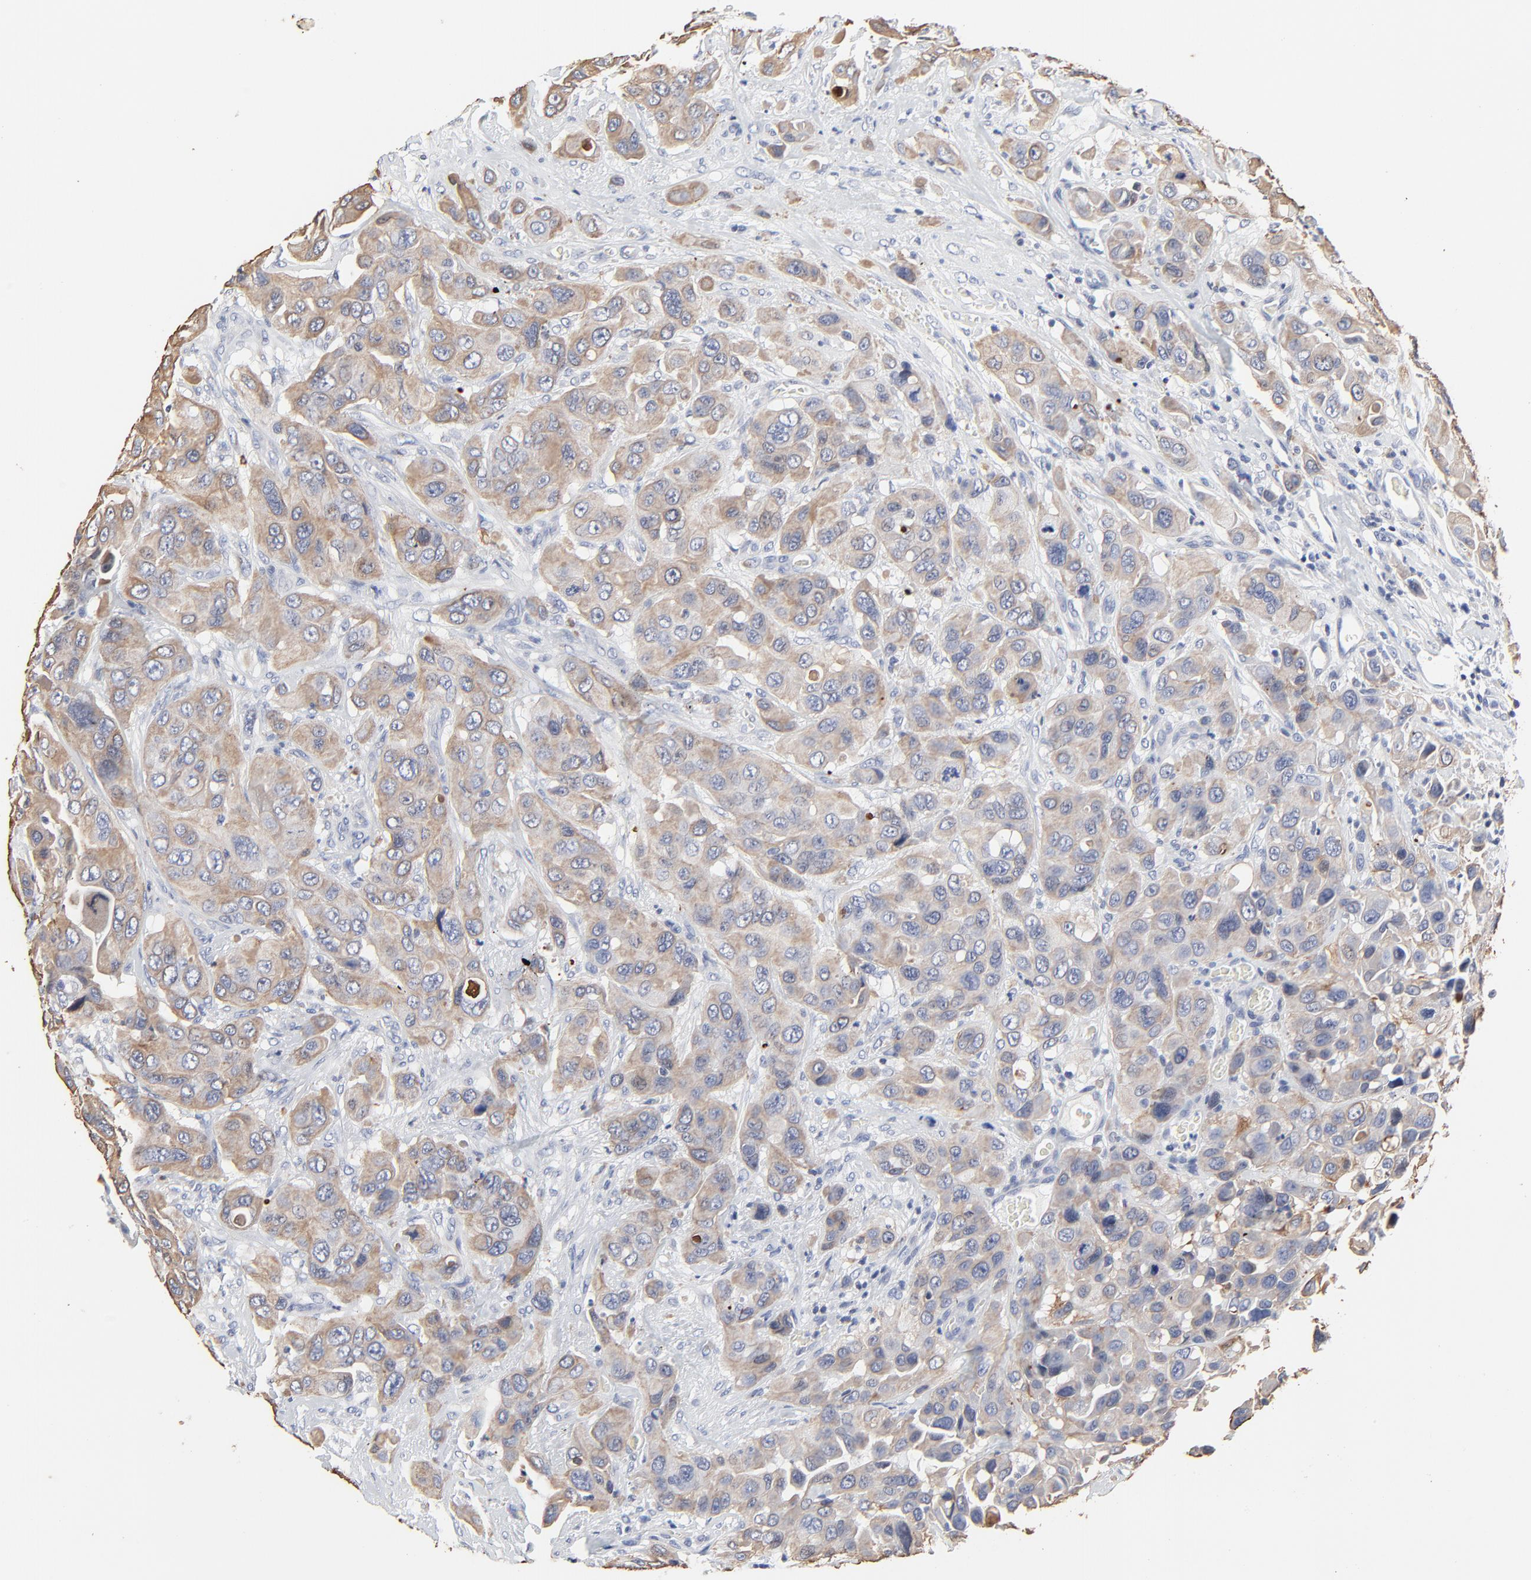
{"staining": {"intensity": "weak", "quantity": ">75%", "location": "cytoplasmic/membranous"}, "tissue": "urothelial cancer", "cell_type": "Tumor cells", "image_type": "cancer", "snomed": [{"axis": "morphology", "description": "Urothelial carcinoma, High grade"}, {"axis": "topography", "description": "Urinary bladder"}], "caption": "Urothelial carcinoma (high-grade) stained with IHC demonstrates weak cytoplasmic/membranous staining in about >75% of tumor cells.", "gene": "LNX1", "patient": {"sex": "male", "age": 73}}